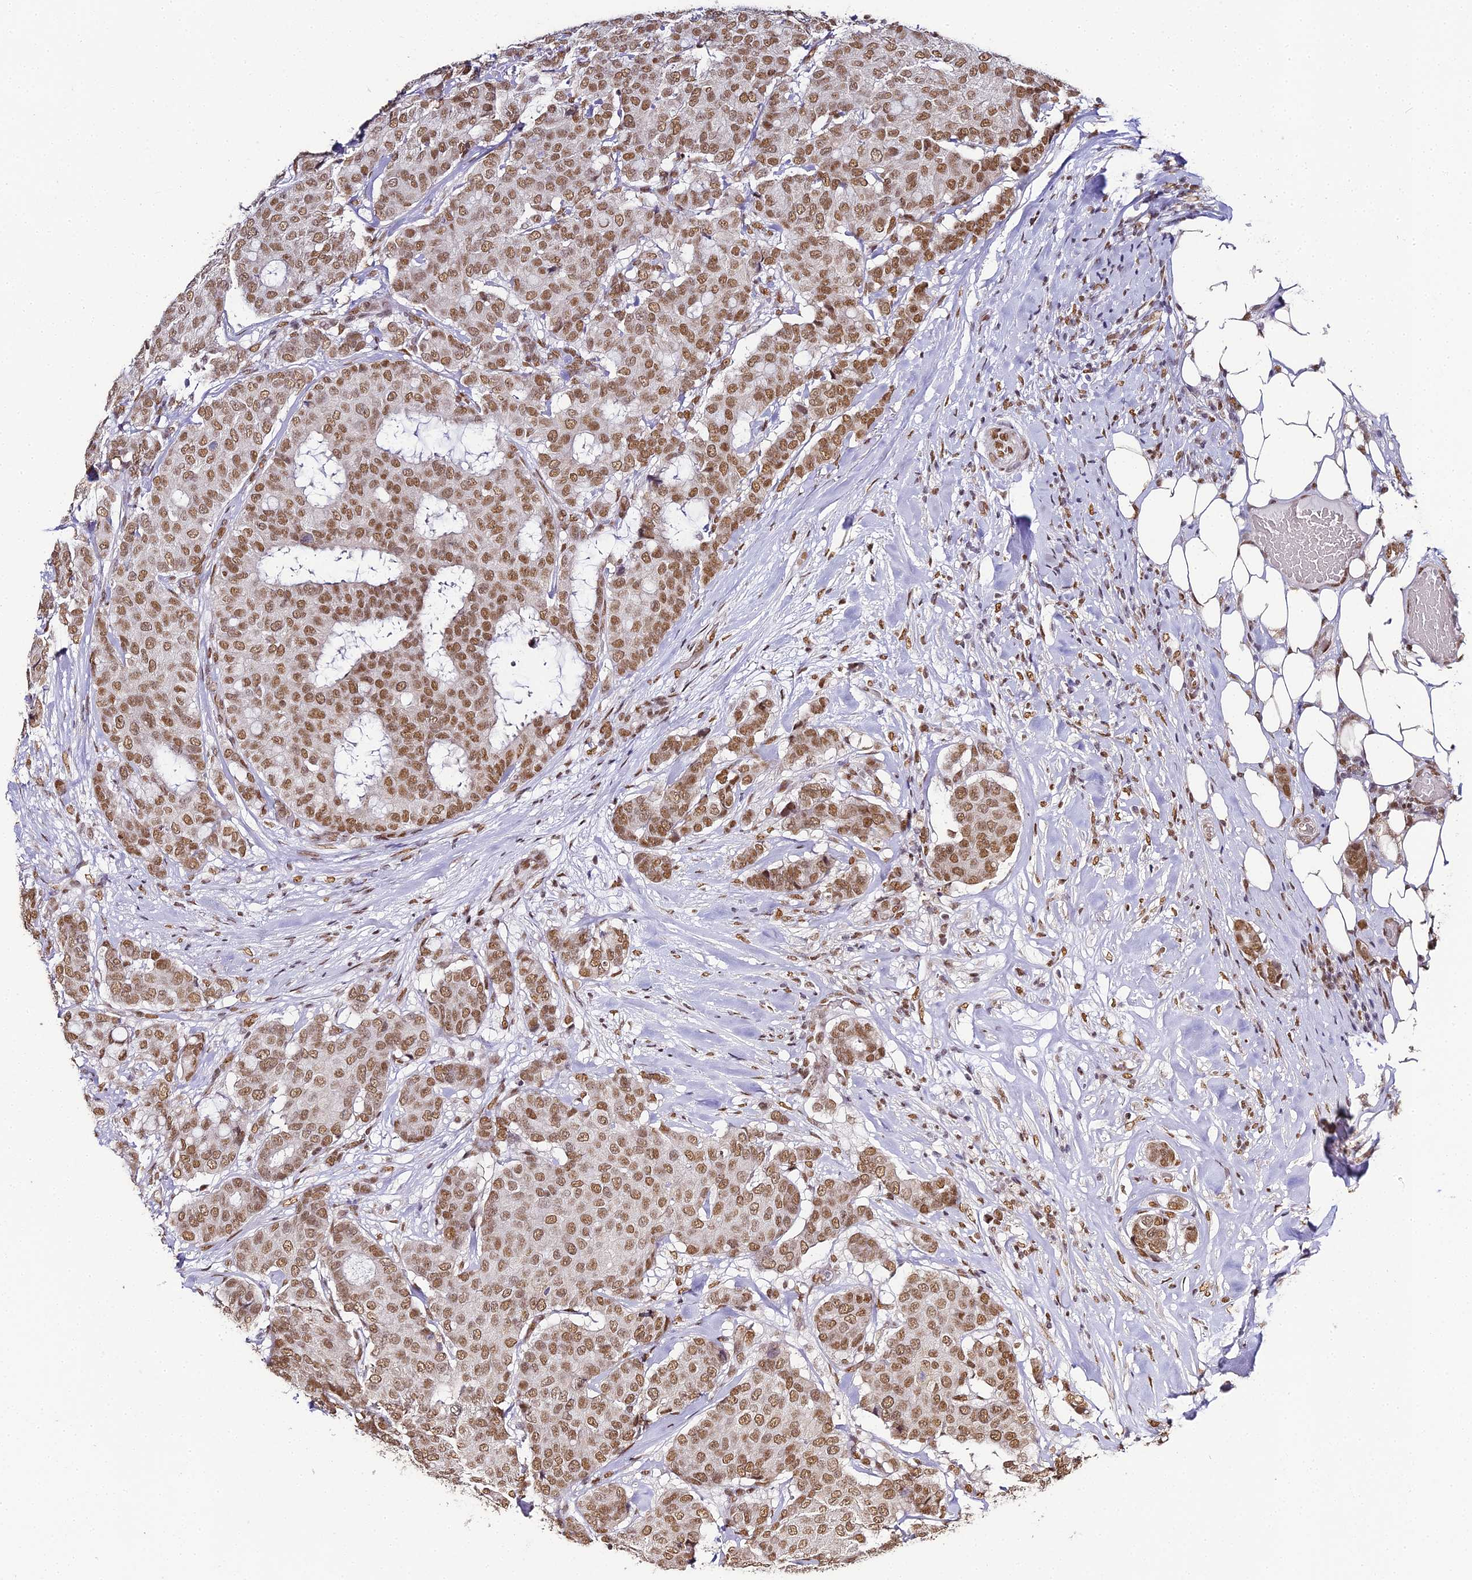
{"staining": {"intensity": "moderate", "quantity": ">75%", "location": "nuclear"}, "tissue": "breast cancer", "cell_type": "Tumor cells", "image_type": "cancer", "snomed": [{"axis": "morphology", "description": "Duct carcinoma"}, {"axis": "topography", "description": "Breast"}], "caption": "Approximately >75% of tumor cells in human intraductal carcinoma (breast) display moderate nuclear protein staining as visualized by brown immunohistochemical staining.", "gene": "HNRNPA1", "patient": {"sex": "female", "age": 75}}